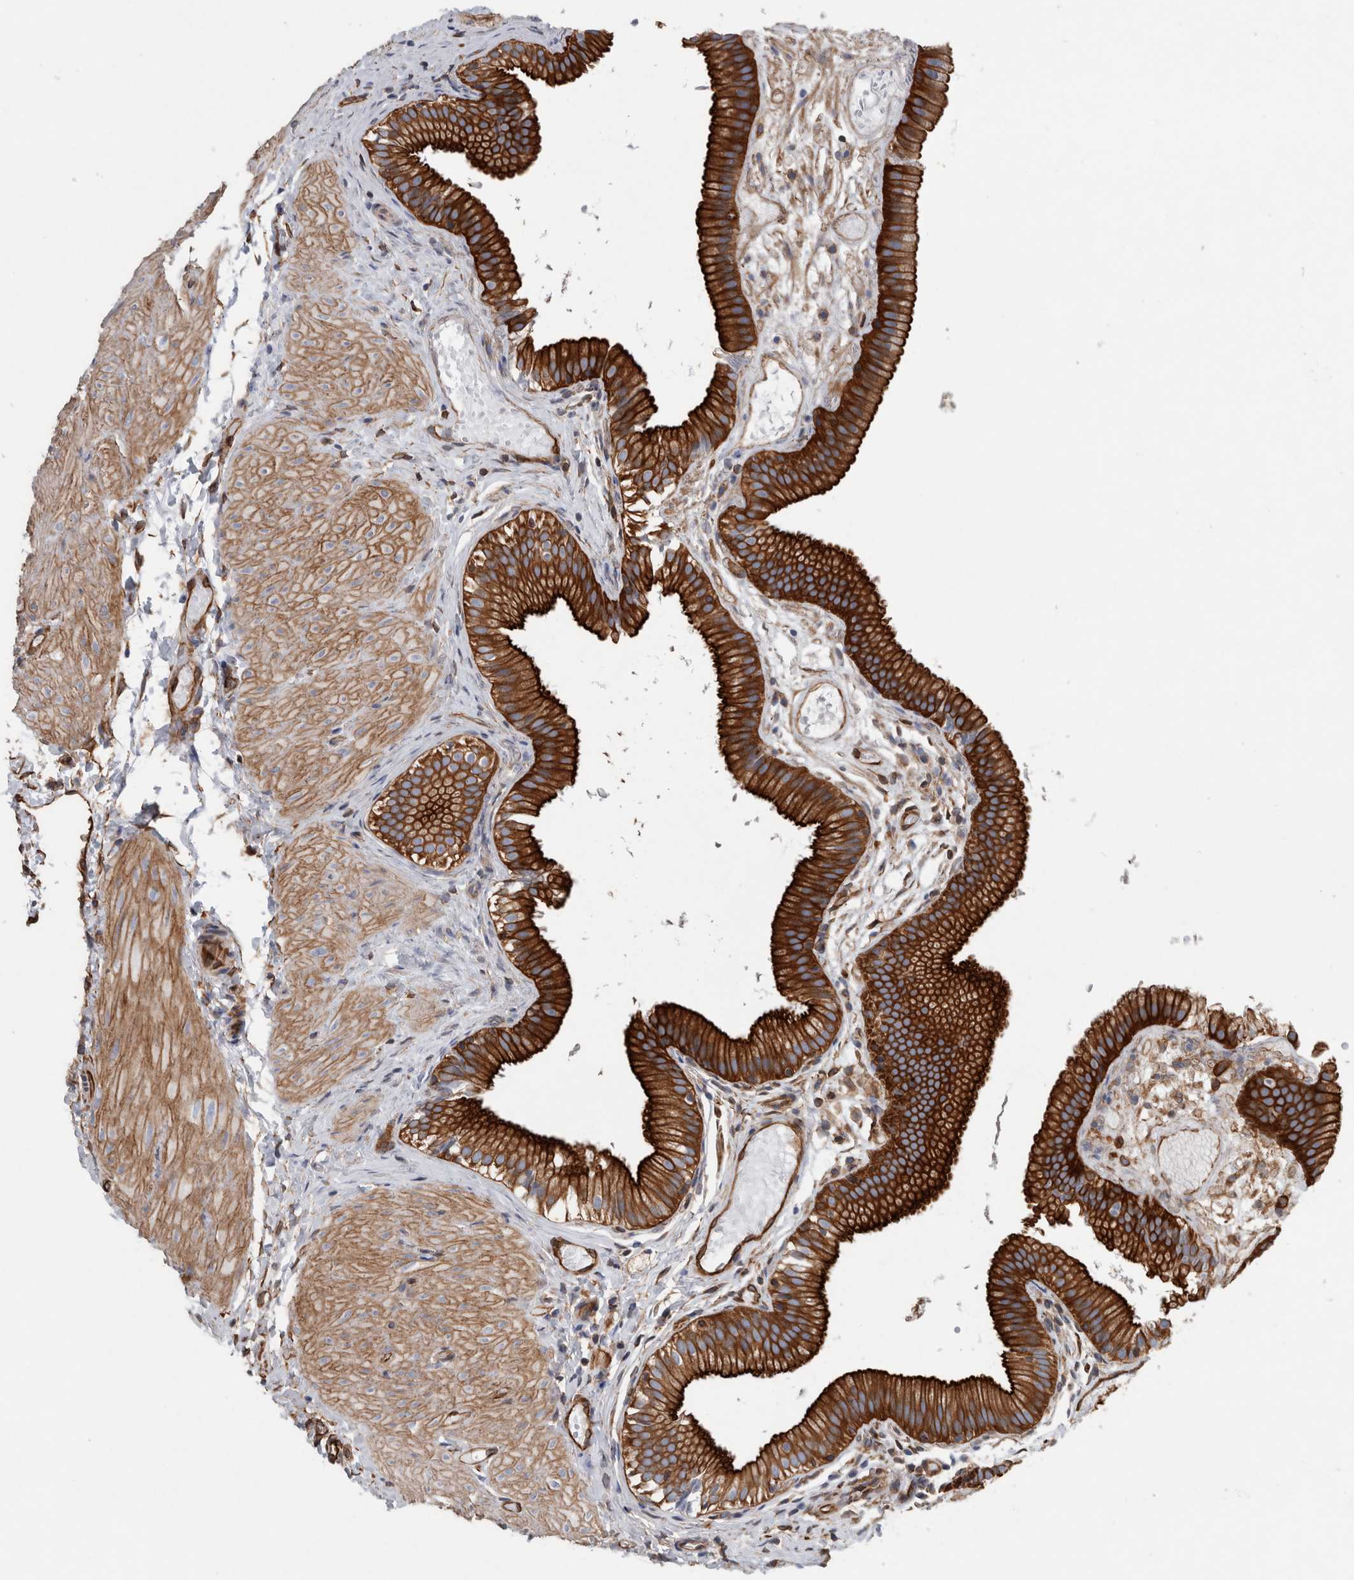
{"staining": {"intensity": "strong", "quantity": ">75%", "location": "cytoplasmic/membranous"}, "tissue": "gallbladder", "cell_type": "Glandular cells", "image_type": "normal", "snomed": [{"axis": "morphology", "description": "Normal tissue, NOS"}, {"axis": "topography", "description": "Gallbladder"}], "caption": "IHC image of benign gallbladder: gallbladder stained using immunohistochemistry (IHC) exhibits high levels of strong protein expression localized specifically in the cytoplasmic/membranous of glandular cells, appearing as a cytoplasmic/membranous brown color.", "gene": "PLEC", "patient": {"sex": "female", "age": 26}}